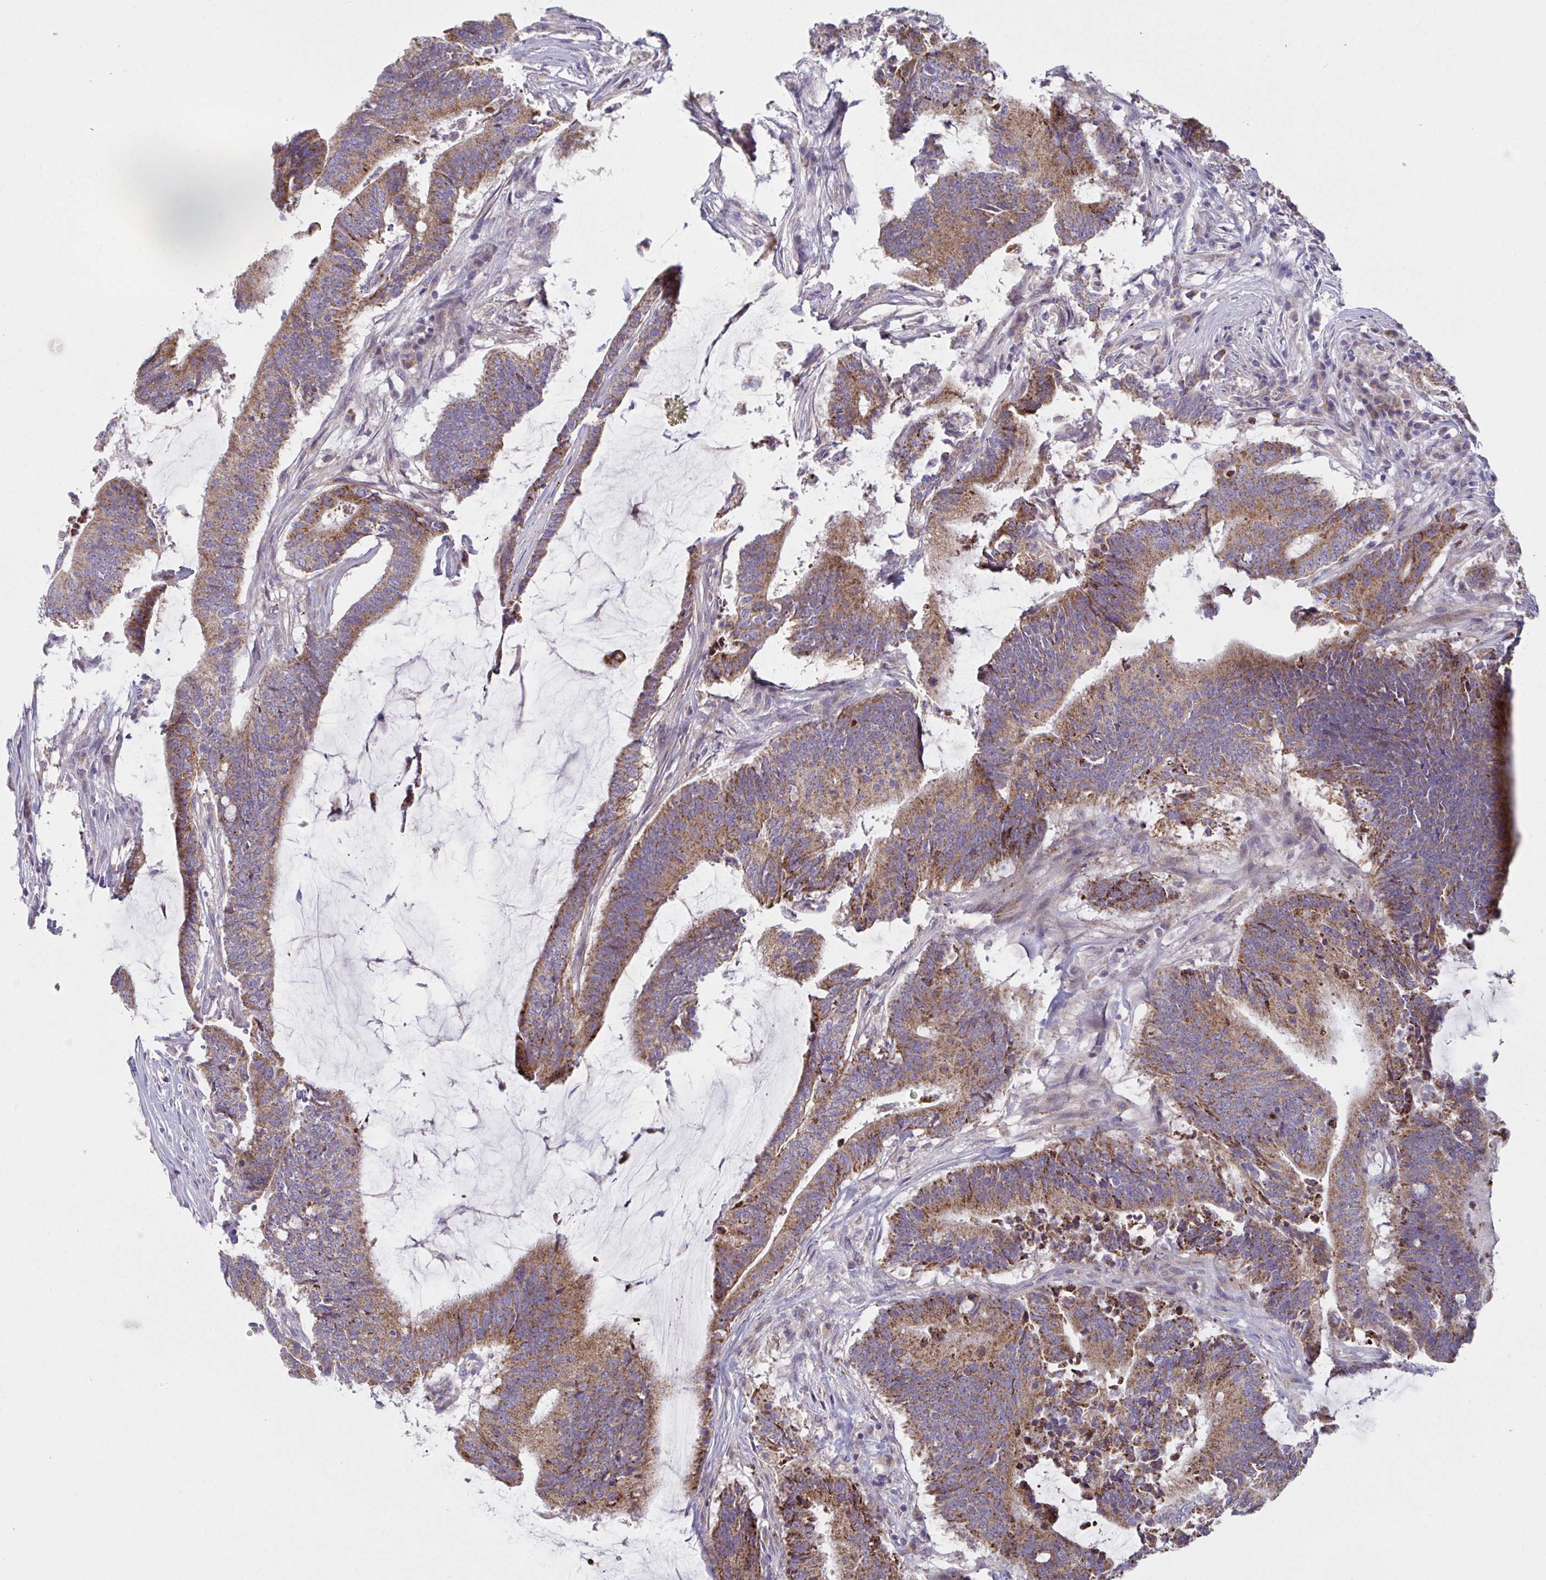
{"staining": {"intensity": "moderate", "quantity": ">75%", "location": "cytoplasmic/membranous"}, "tissue": "colorectal cancer", "cell_type": "Tumor cells", "image_type": "cancer", "snomed": [{"axis": "morphology", "description": "Adenocarcinoma, NOS"}, {"axis": "topography", "description": "Colon"}], "caption": "Immunohistochemistry image of neoplastic tissue: colorectal cancer (adenocarcinoma) stained using IHC displays medium levels of moderate protein expression localized specifically in the cytoplasmic/membranous of tumor cells, appearing as a cytoplasmic/membranous brown color.", "gene": "MRPS2", "patient": {"sex": "female", "age": 43}}